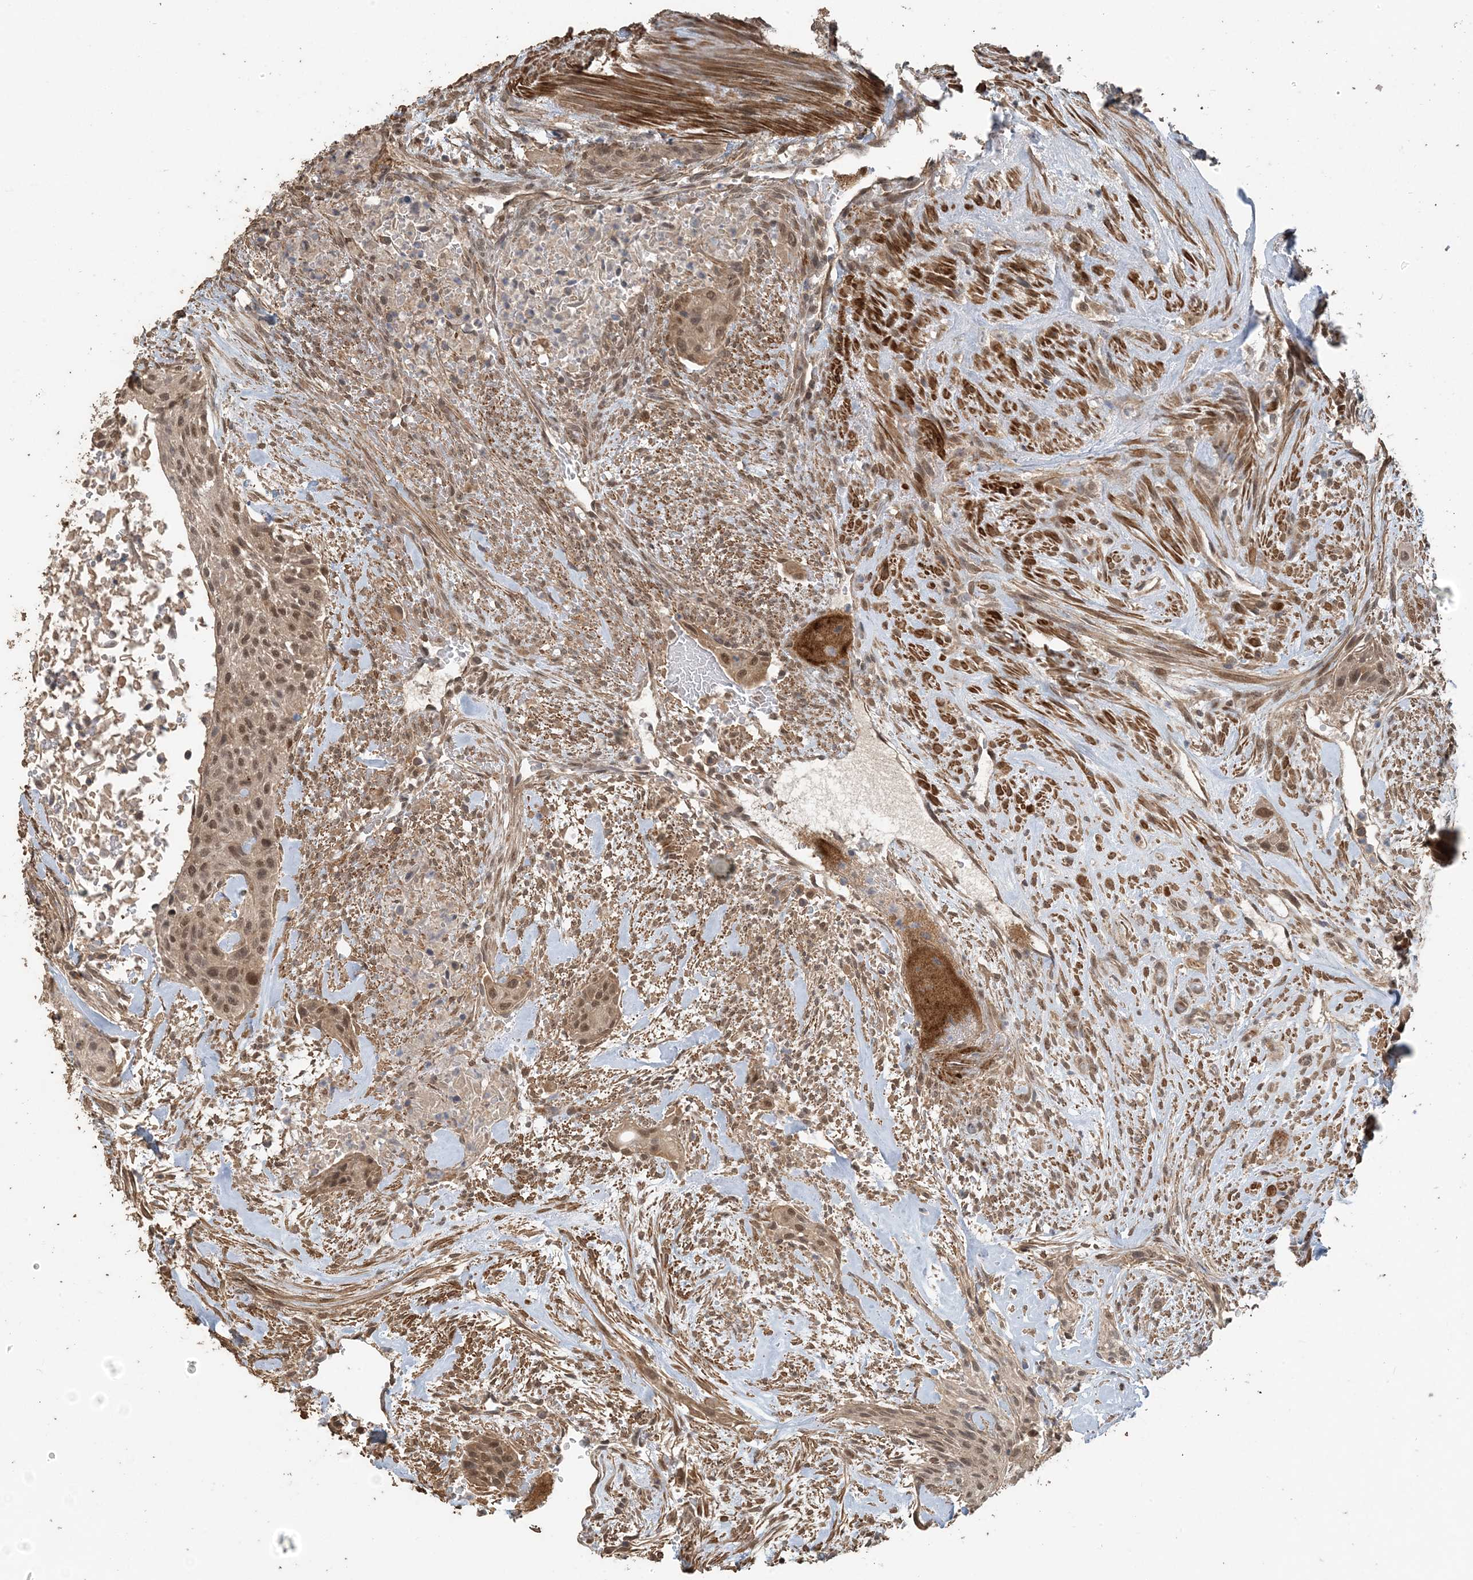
{"staining": {"intensity": "moderate", "quantity": ">75%", "location": "nuclear"}, "tissue": "urothelial cancer", "cell_type": "Tumor cells", "image_type": "cancer", "snomed": [{"axis": "morphology", "description": "Urothelial carcinoma, High grade"}, {"axis": "topography", "description": "Urinary bladder"}], "caption": "The photomicrograph exhibits immunohistochemical staining of urothelial cancer. There is moderate nuclear positivity is present in approximately >75% of tumor cells.", "gene": "ZC3H12A", "patient": {"sex": "male", "age": 35}}